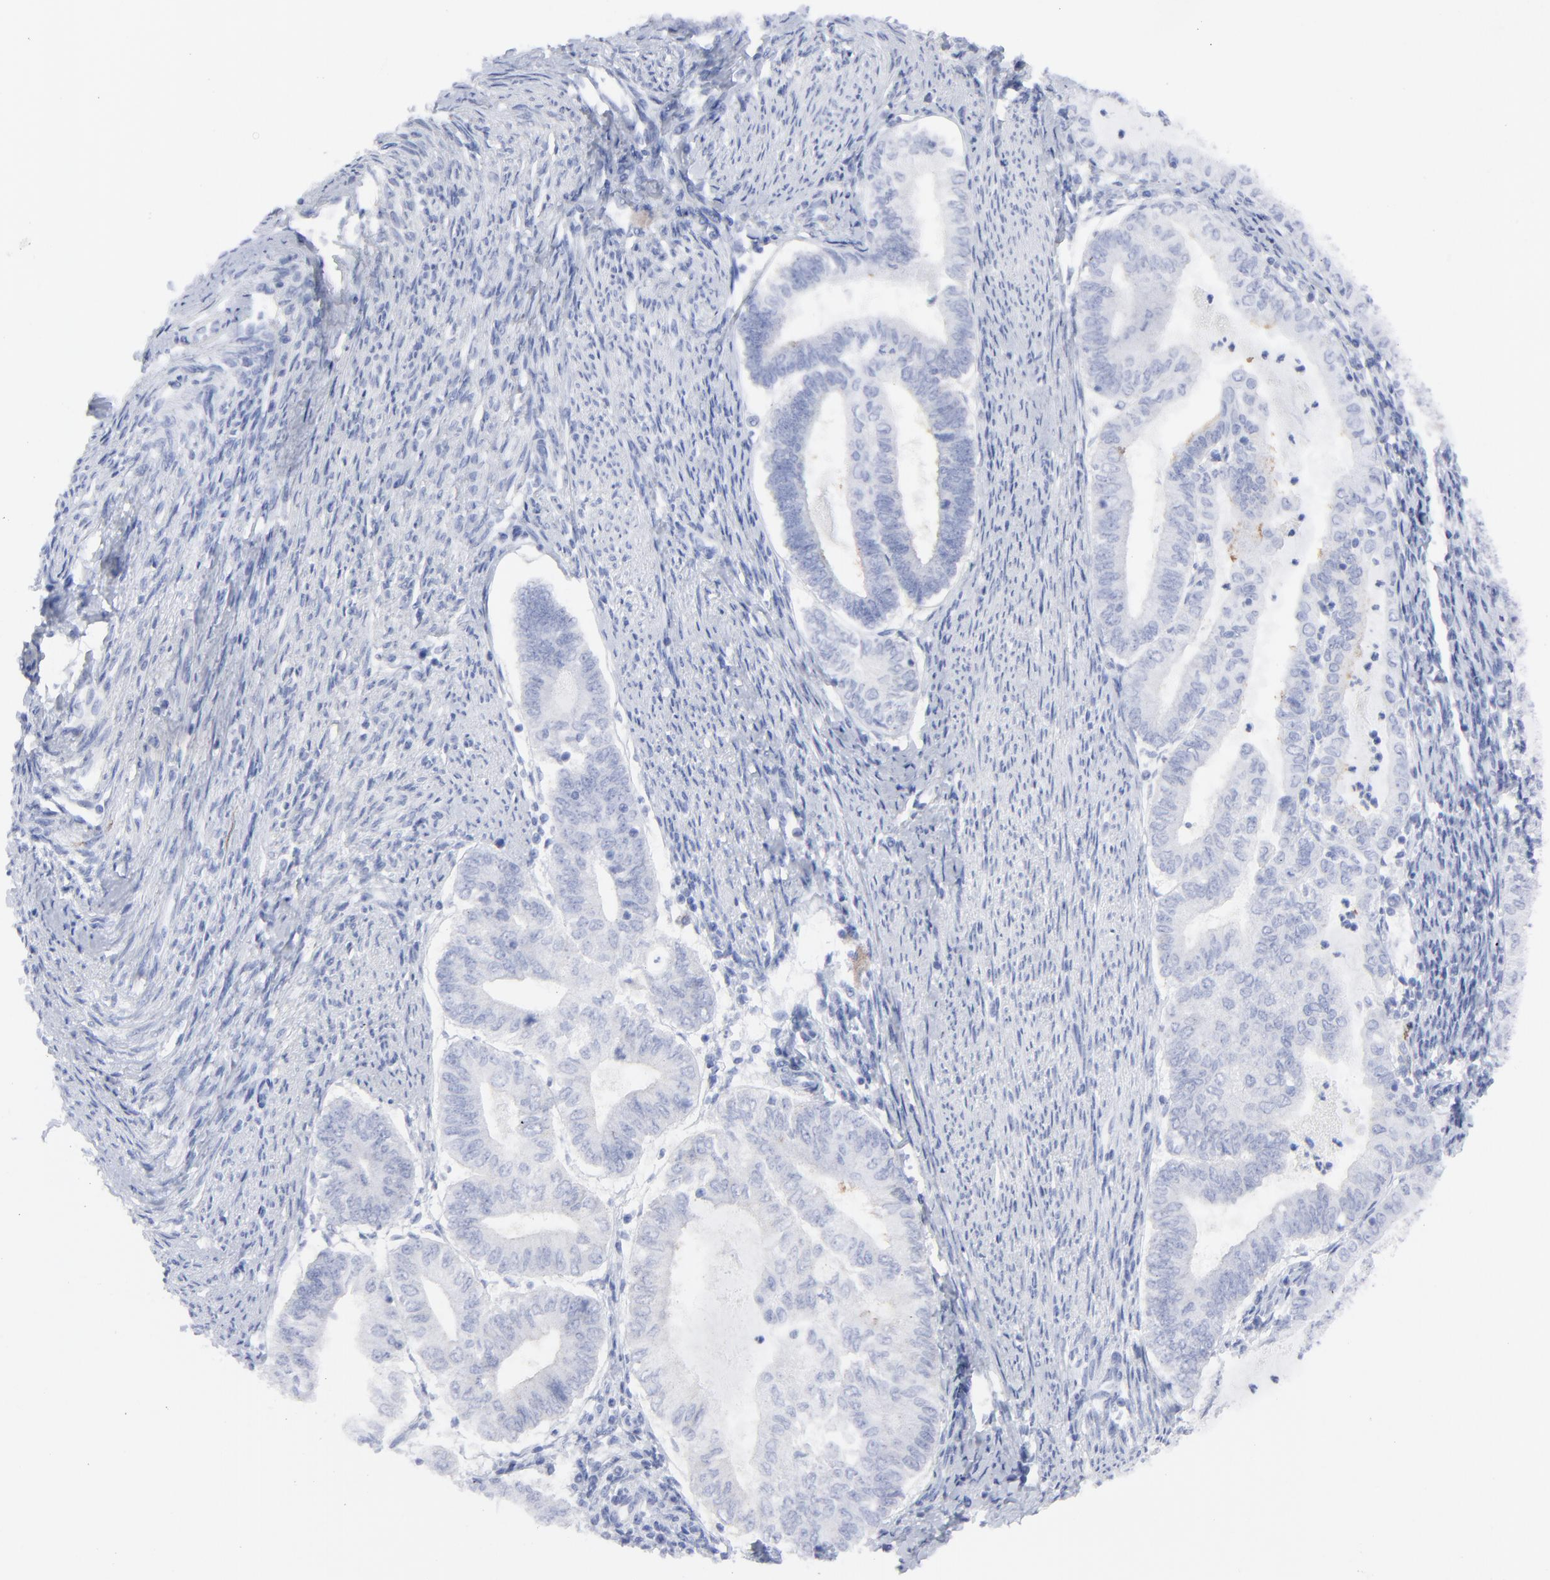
{"staining": {"intensity": "negative", "quantity": "none", "location": "none"}, "tissue": "endometrial cancer", "cell_type": "Tumor cells", "image_type": "cancer", "snomed": [{"axis": "morphology", "description": "Adenocarcinoma, NOS"}, {"axis": "topography", "description": "Endometrium"}], "caption": "DAB immunohistochemical staining of adenocarcinoma (endometrial) displays no significant staining in tumor cells. (IHC, brightfield microscopy, high magnification).", "gene": "CNTN3", "patient": {"sex": "female", "age": 66}}